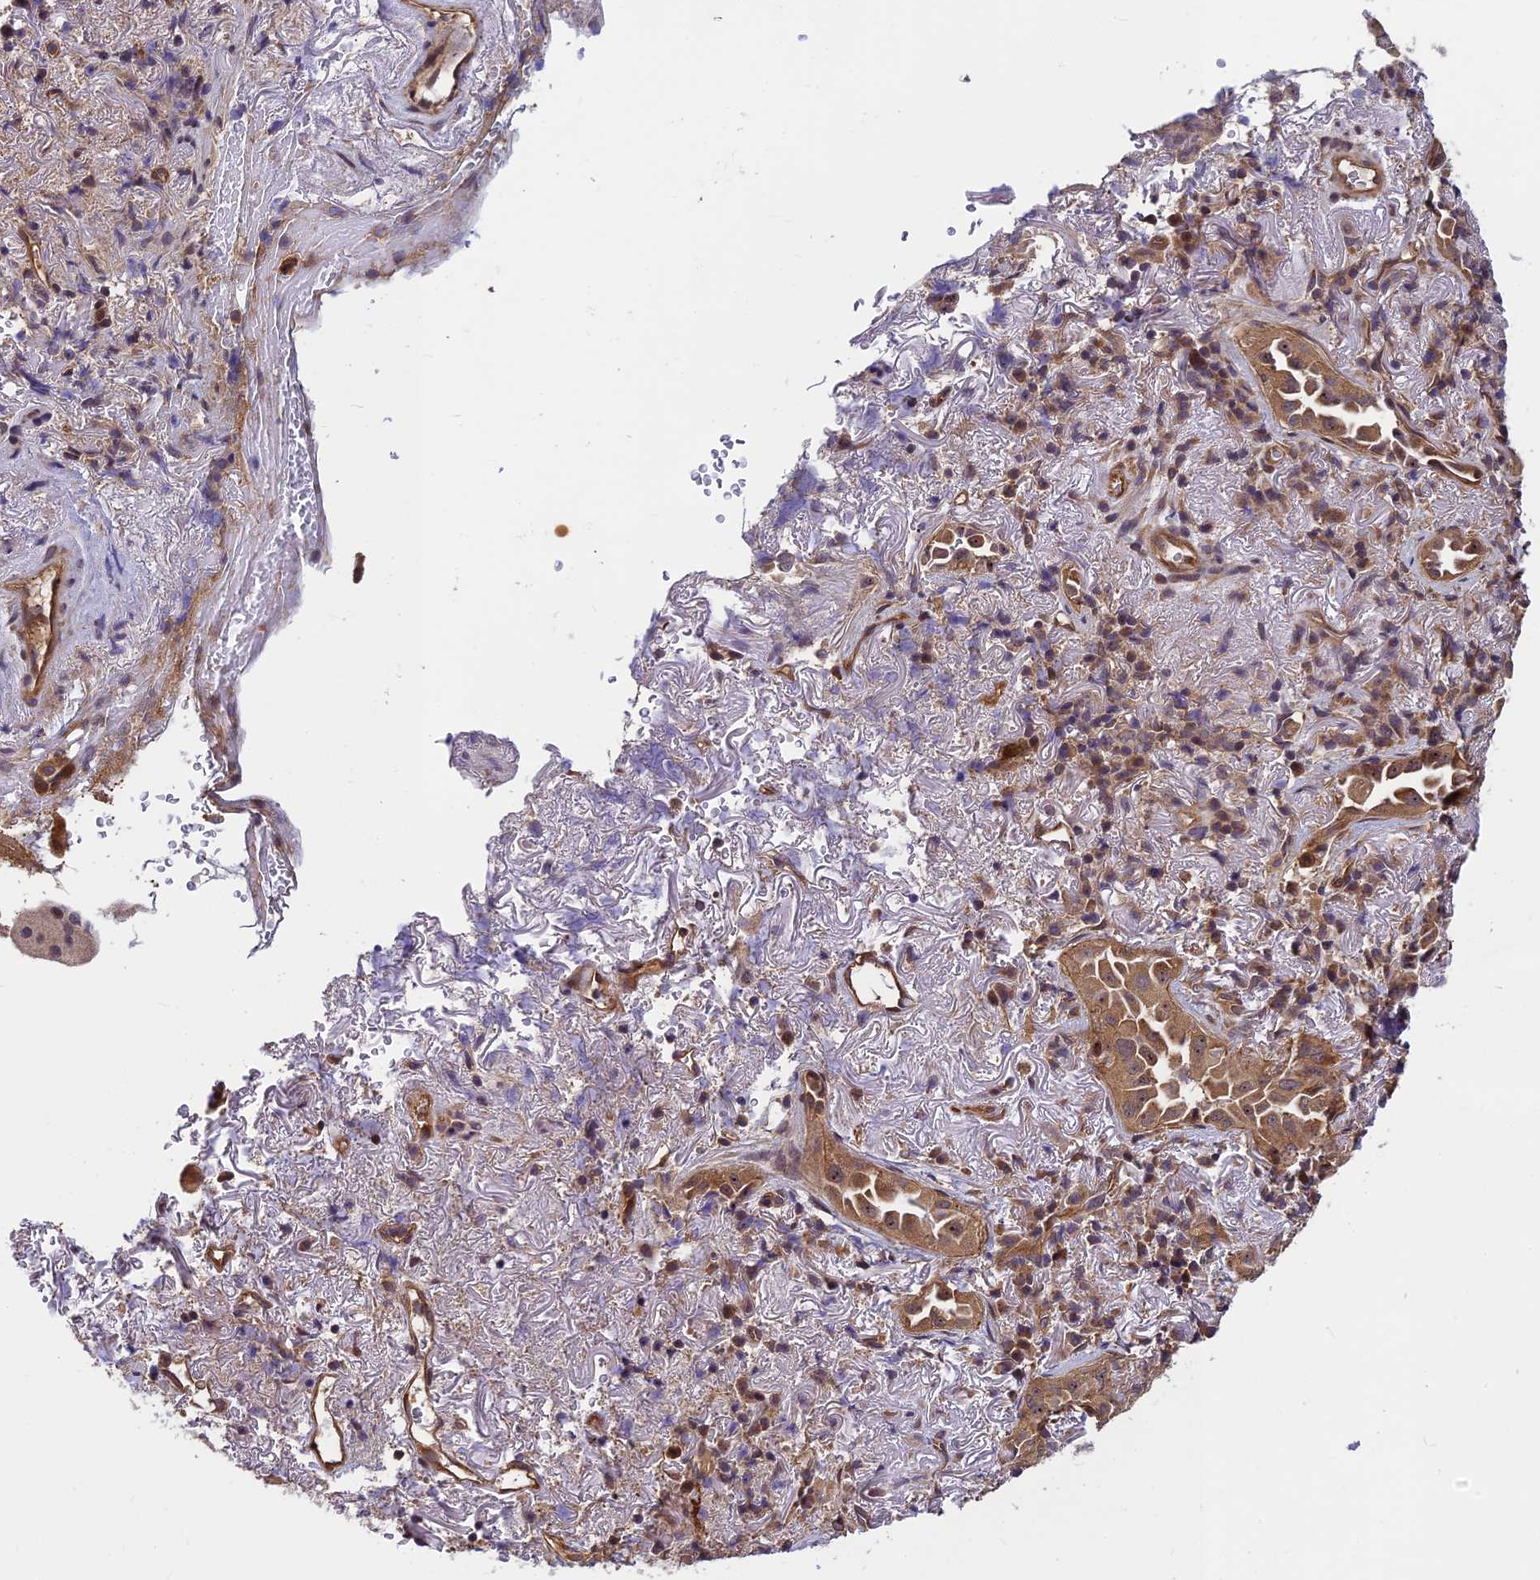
{"staining": {"intensity": "moderate", "quantity": ">75%", "location": "cytoplasmic/membranous"}, "tissue": "lung cancer", "cell_type": "Tumor cells", "image_type": "cancer", "snomed": [{"axis": "morphology", "description": "Adenocarcinoma, NOS"}, {"axis": "topography", "description": "Lung"}], "caption": "The histopathology image displays staining of lung cancer (adenocarcinoma), revealing moderate cytoplasmic/membranous protein staining (brown color) within tumor cells.", "gene": "PIKFYVE", "patient": {"sex": "female", "age": 69}}